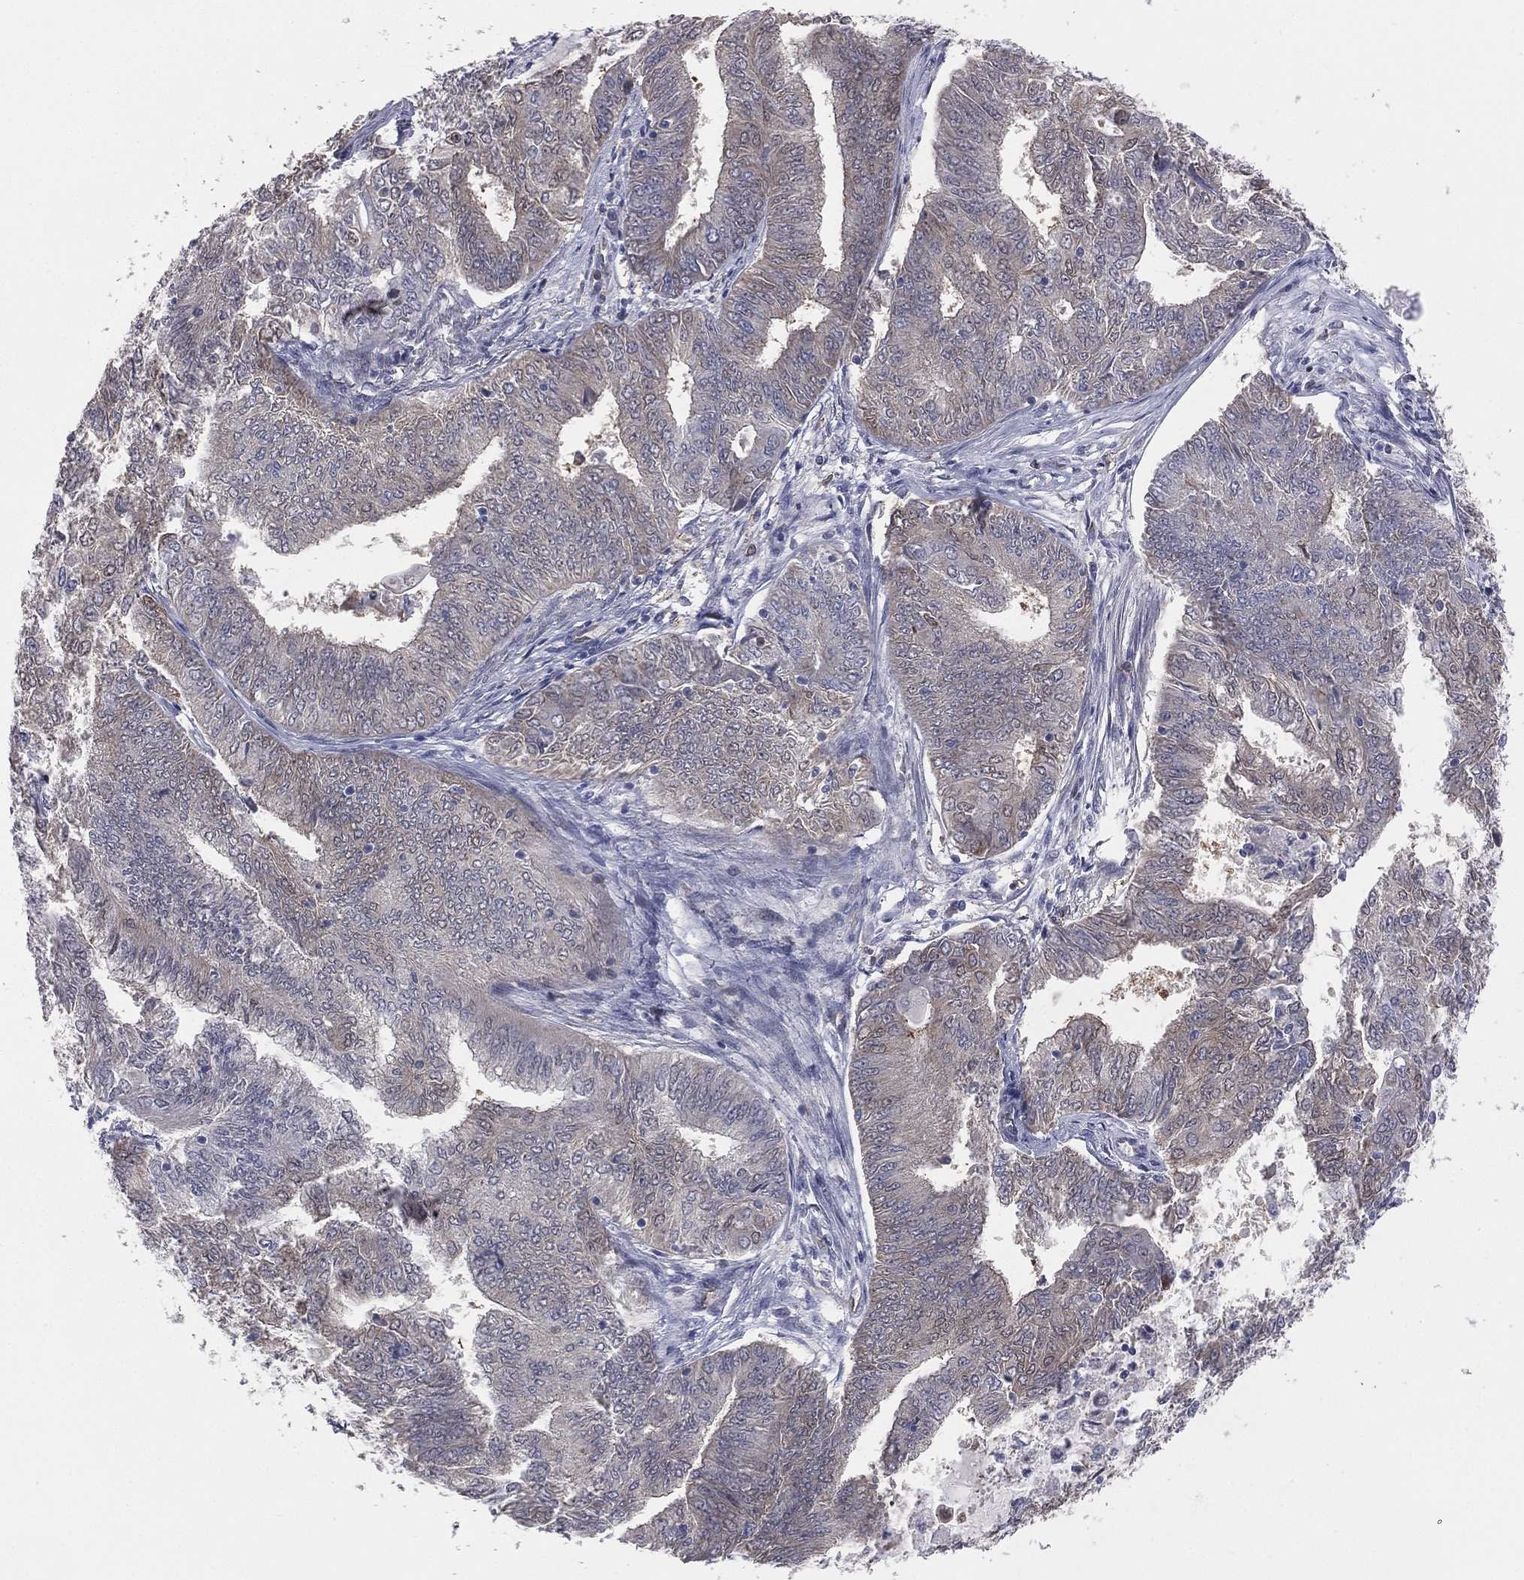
{"staining": {"intensity": "weak", "quantity": "<25%", "location": "cytoplasmic/membranous,nuclear"}, "tissue": "endometrial cancer", "cell_type": "Tumor cells", "image_type": "cancer", "snomed": [{"axis": "morphology", "description": "Adenocarcinoma, NOS"}, {"axis": "topography", "description": "Endometrium"}], "caption": "Tumor cells show no significant protein staining in adenocarcinoma (endometrial).", "gene": "DMKN", "patient": {"sex": "female", "age": 62}}